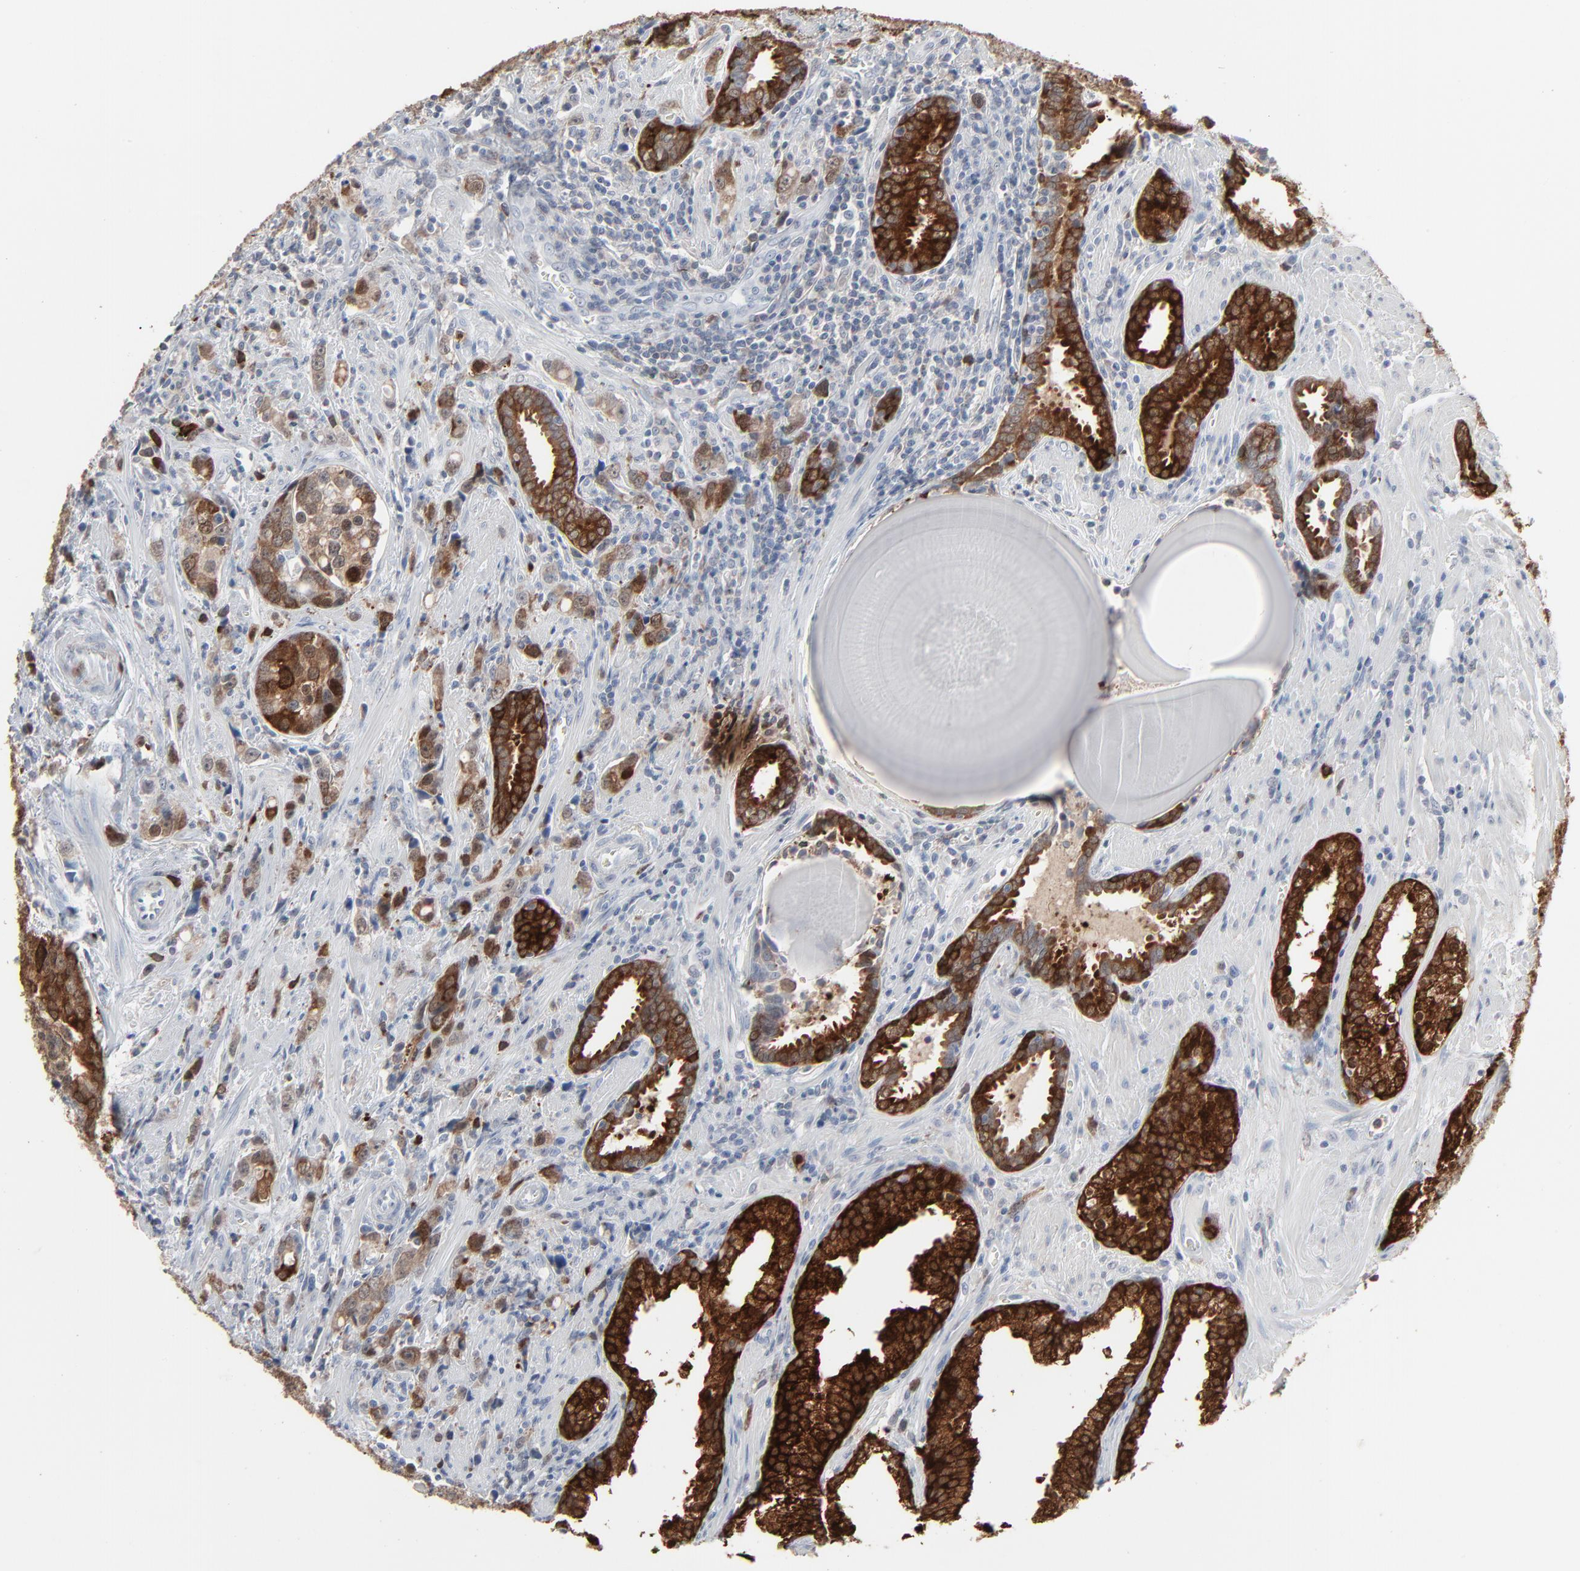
{"staining": {"intensity": "strong", "quantity": ">75%", "location": "cytoplasmic/membranous"}, "tissue": "prostate cancer", "cell_type": "Tumor cells", "image_type": "cancer", "snomed": [{"axis": "morphology", "description": "Adenocarcinoma, High grade"}, {"axis": "topography", "description": "Prostate"}], "caption": "High-grade adenocarcinoma (prostate) was stained to show a protein in brown. There is high levels of strong cytoplasmic/membranous expression in about >75% of tumor cells.", "gene": "PHGDH", "patient": {"sex": "male", "age": 71}}